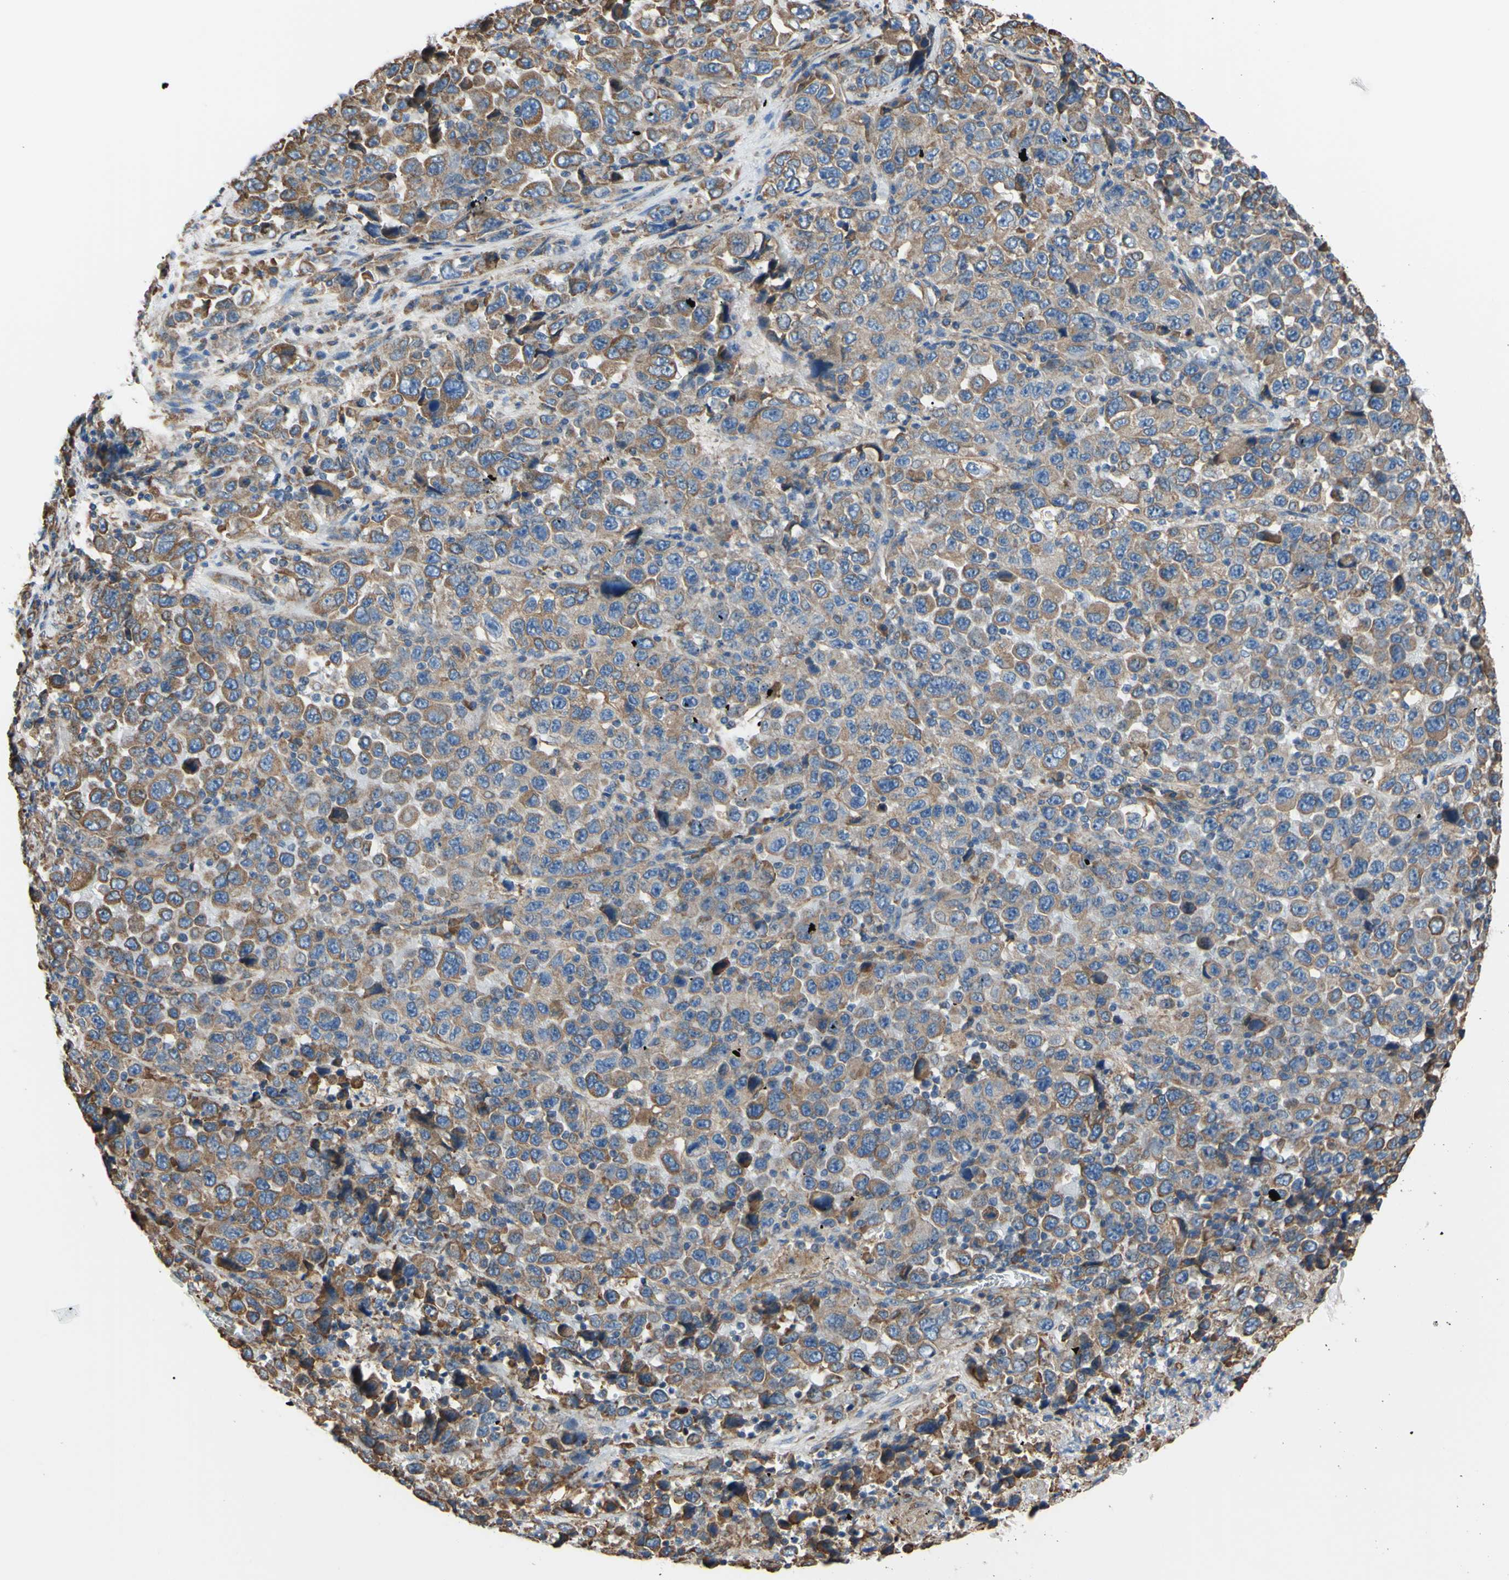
{"staining": {"intensity": "weak", "quantity": ">75%", "location": "cytoplasmic/membranous"}, "tissue": "stomach cancer", "cell_type": "Tumor cells", "image_type": "cancer", "snomed": [{"axis": "morphology", "description": "Normal tissue, NOS"}, {"axis": "morphology", "description": "Adenocarcinoma, NOS"}, {"axis": "topography", "description": "Stomach, upper"}, {"axis": "topography", "description": "Stomach"}], "caption": "Protein staining of stomach cancer tissue reveals weak cytoplasmic/membranous staining in approximately >75% of tumor cells. The staining was performed using DAB, with brown indicating positive protein expression. Nuclei are stained blue with hematoxylin.", "gene": "BMF", "patient": {"sex": "male", "age": 59}}